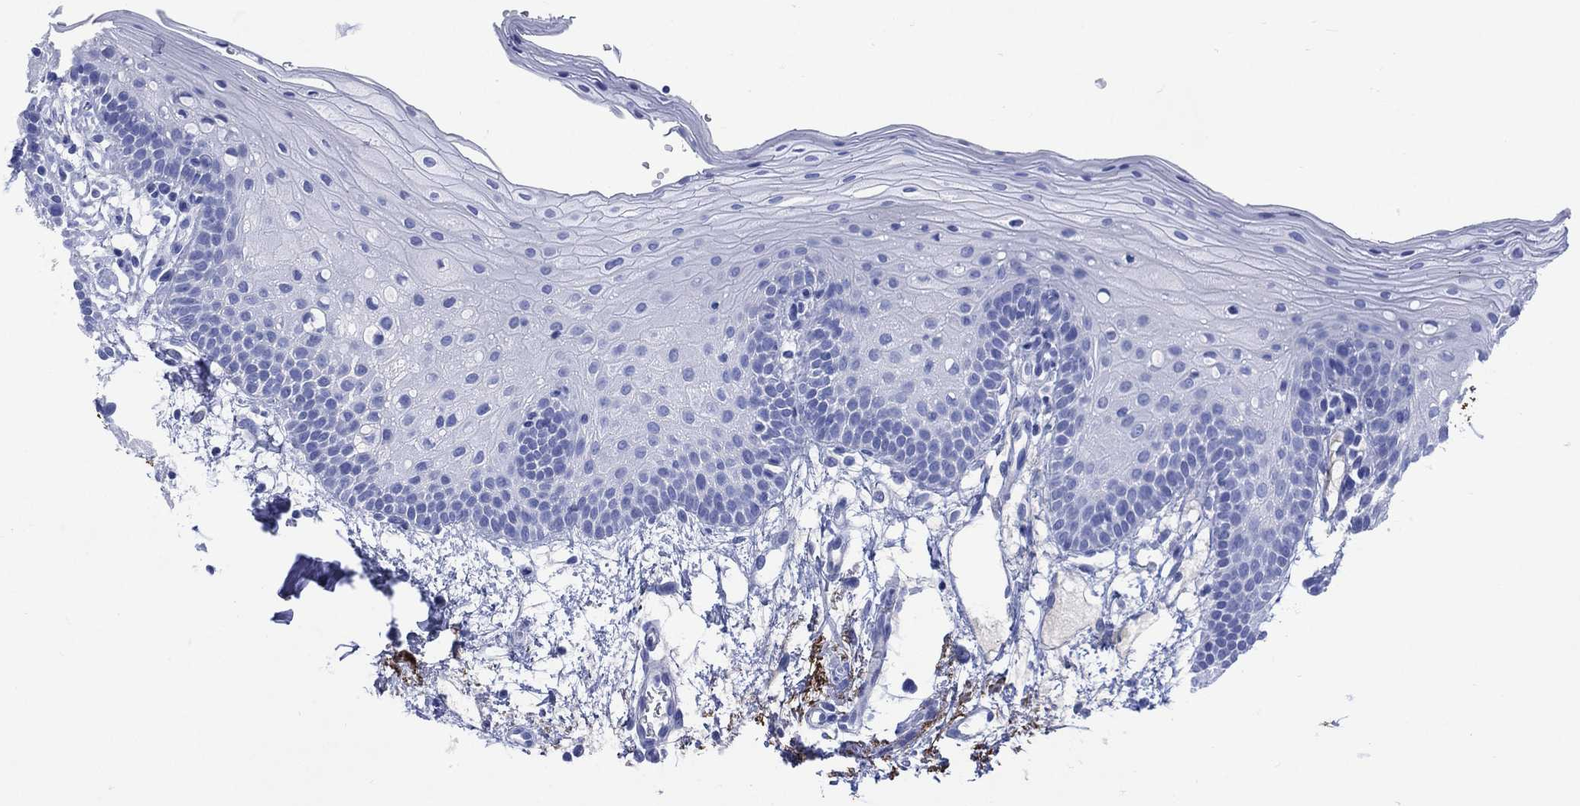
{"staining": {"intensity": "negative", "quantity": "none", "location": "none"}, "tissue": "oral mucosa", "cell_type": "Squamous epithelial cells", "image_type": "normal", "snomed": [{"axis": "morphology", "description": "Normal tissue, NOS"}, {"axis": "topography", "description": "Oral tissue"}, {"axis": "topography", "description": "Tounge, NOS"}], "caption": "Immunohistochemical staining of benign human oral mucosa shows no significant expression in squamous epithelial cells.", "gene": "SHCBP1L", "patient": {"sex": "female", "age": 83}}